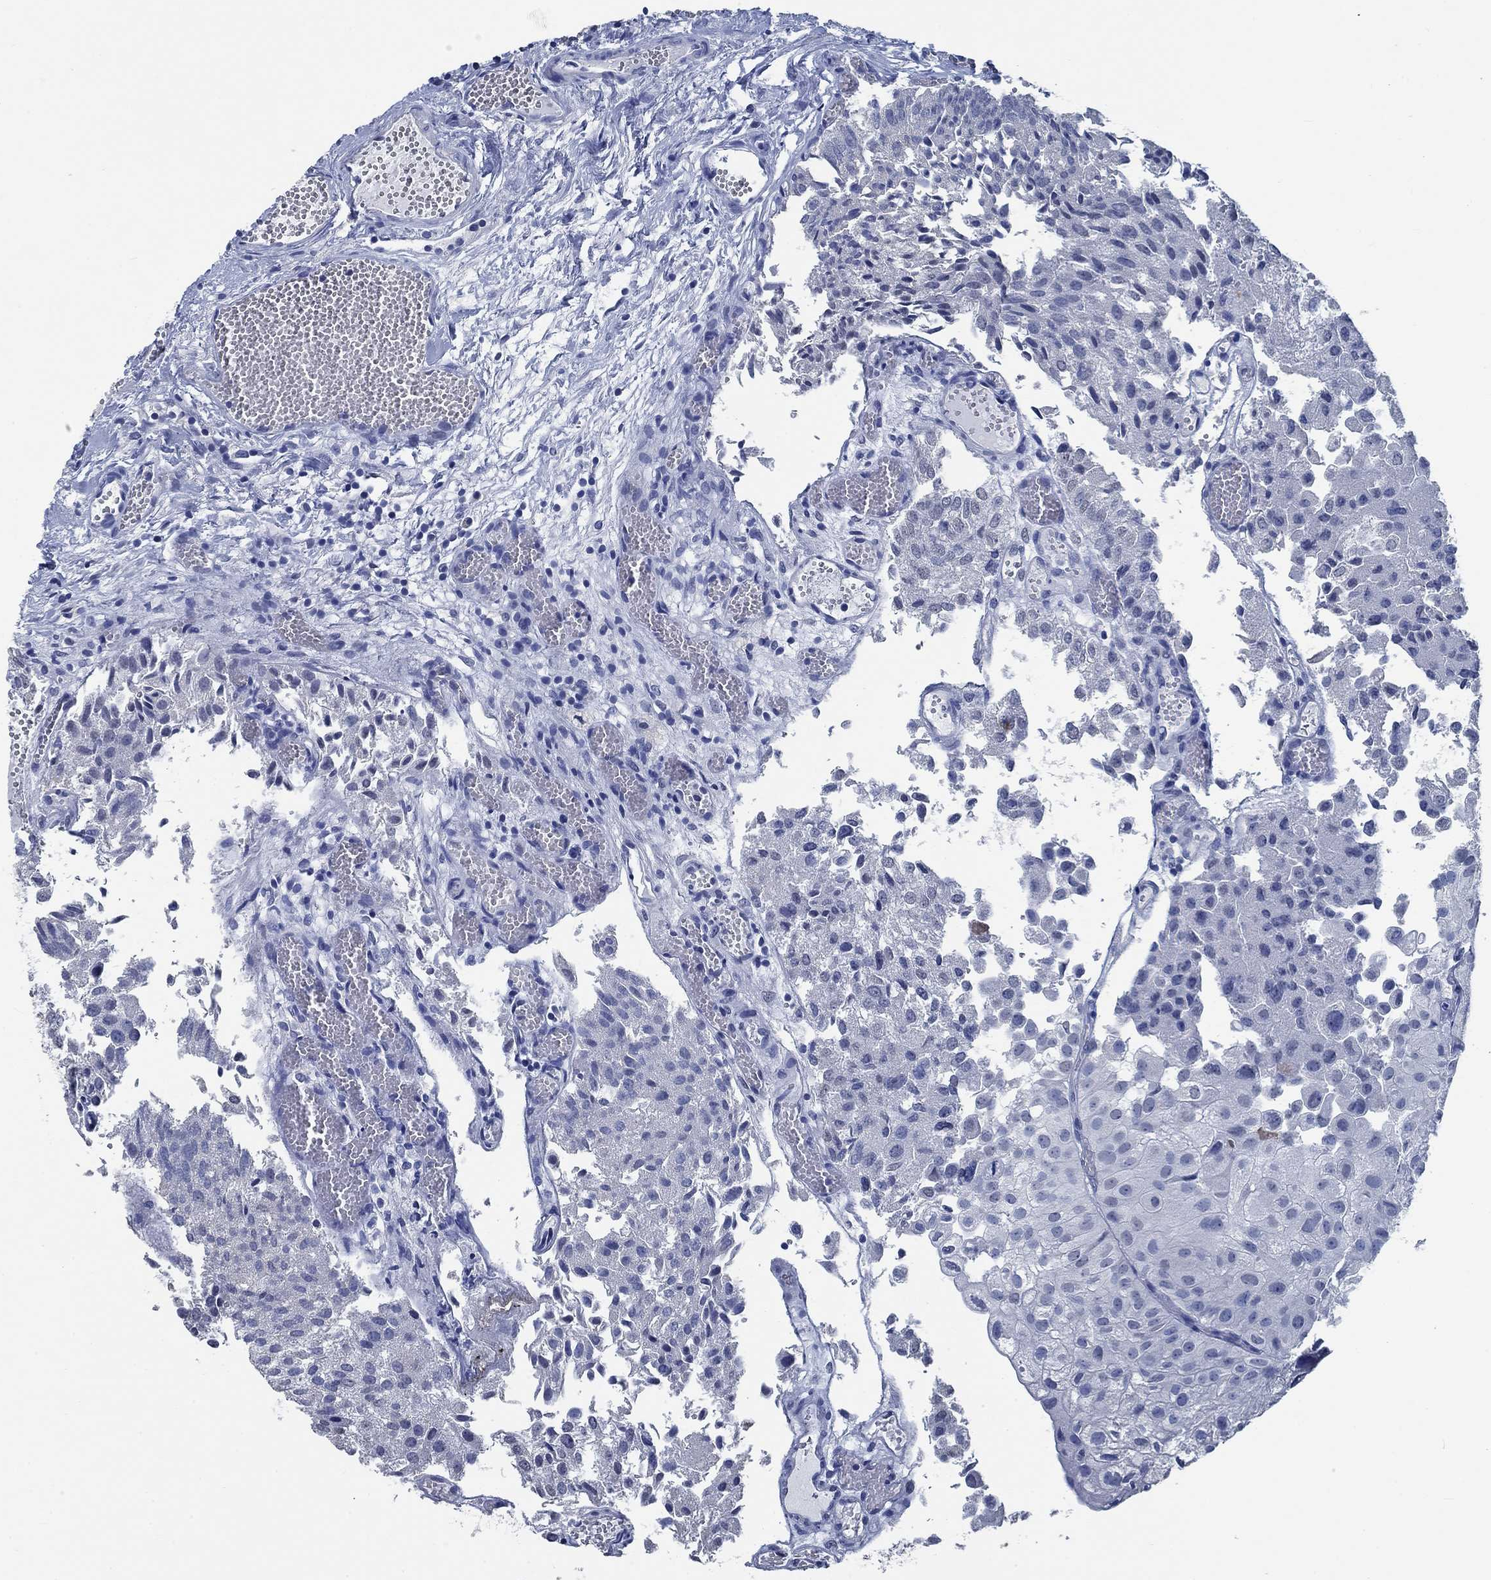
{"staining": {"intensity": "negative", "quantity": "none", "location": "none"}, "tissue": "urothelial cancer", "cell_type": "Tumor cells", "image_type": "cancer", "snomed": [{"axis": "morphology", "description": "Urothelial carcinoma, Low grade"}, {"axis": "topography", "description": "Urinary bladder"}], "caption": "High magnification brightfield microscopy of urothelial cancer stained with DAB (3,3'-diaminobenzidine) (brown) and counterstained with hematoxylin (blue): tumor cells show no significant positivity. (Stains: DAB (3,3'-diaminobenzidine) IHC with hematoxylin counter stain, Microscopy: brightfield microscopy at high magnification).", "gene": "OBSCN", "patient": {"sex": "female", "age": 78}}